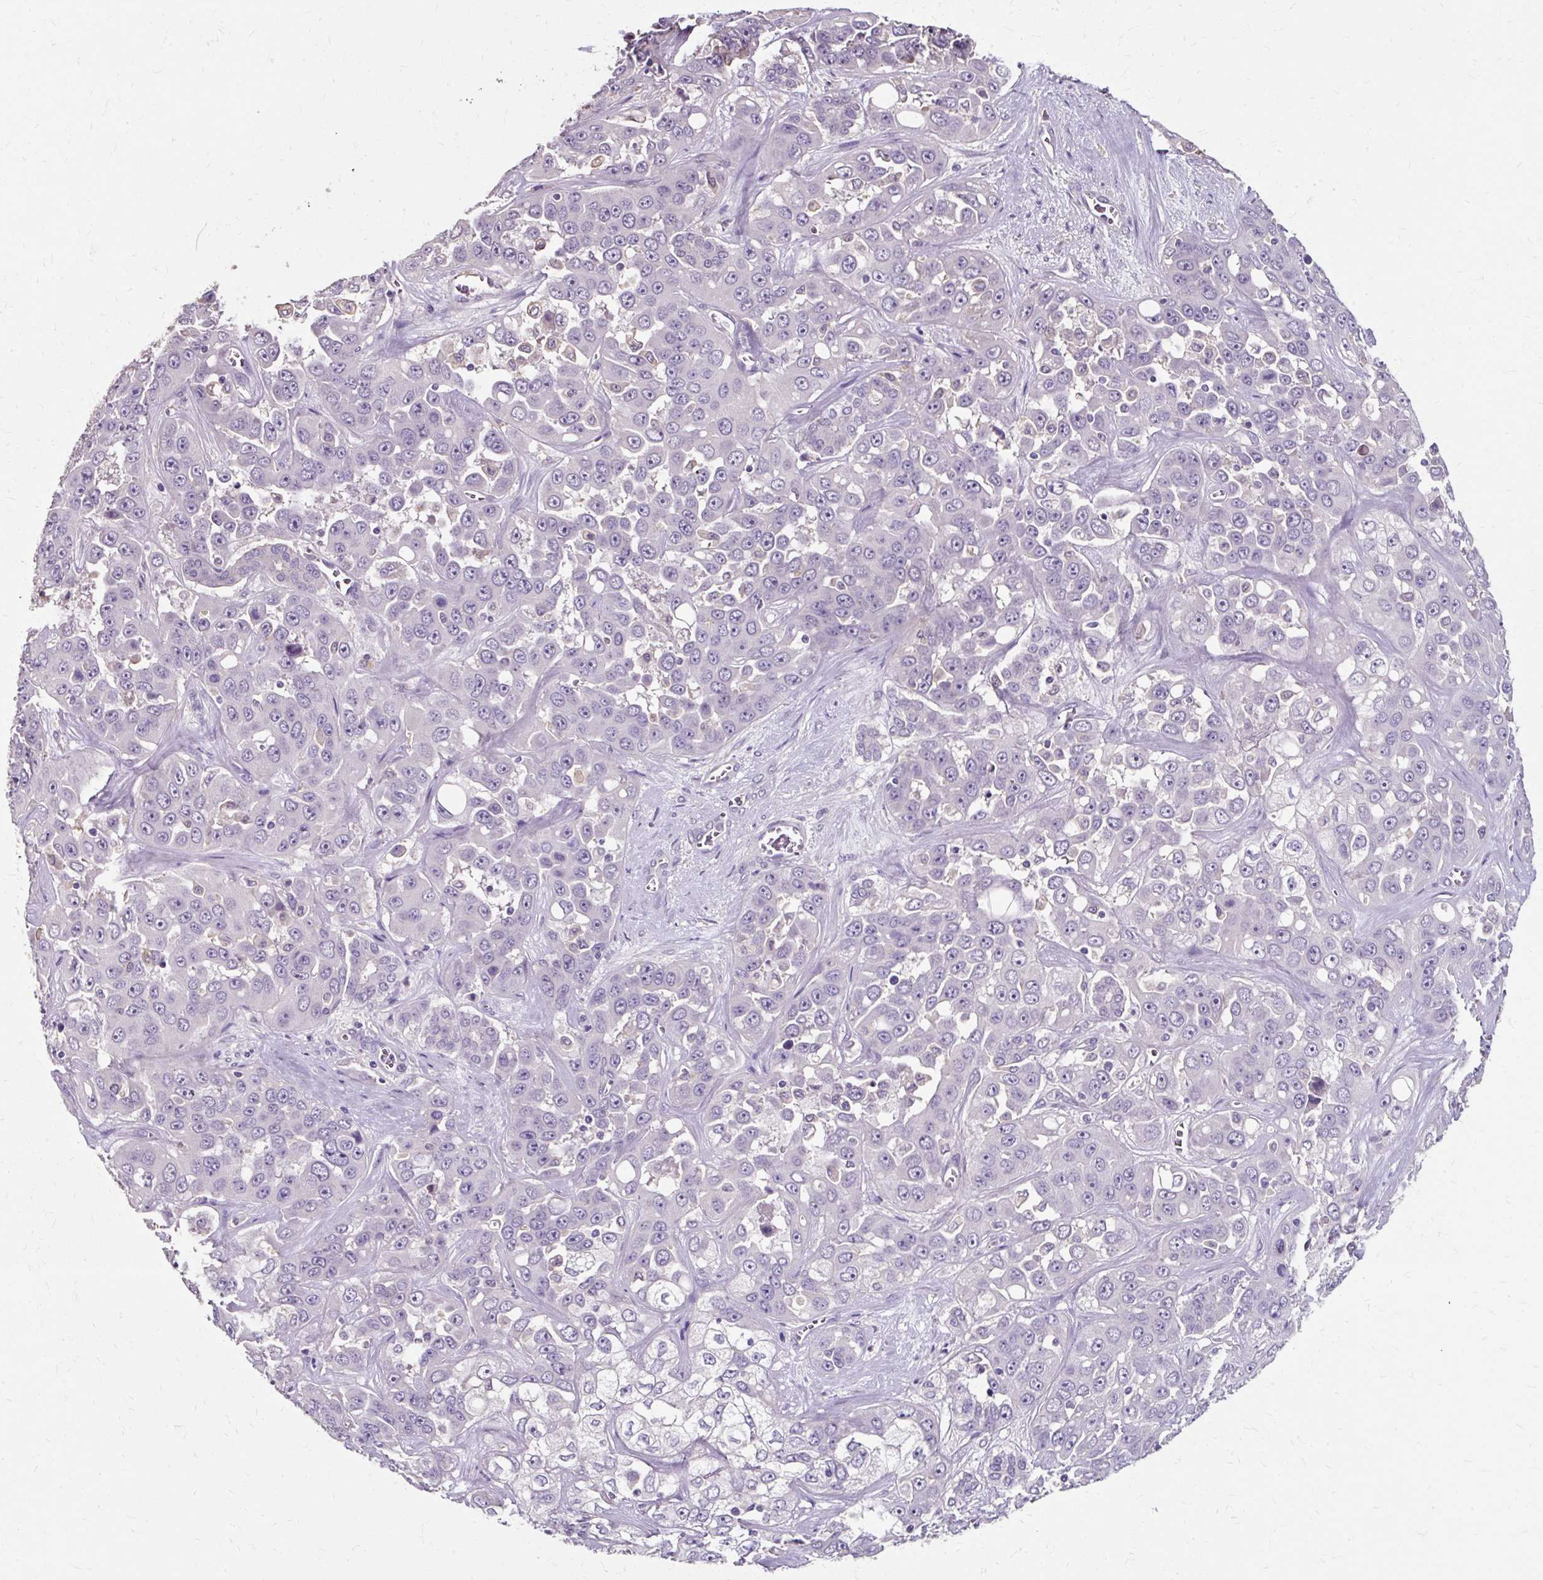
{"staining": {"intensity": "negative", "quantity": "none", "location": "none"}, "tissue": "liver cancer", "cell_type": "Tumor cells", "image_type": "cancer", "snomed": [{"axis": "morphology", "description": "Cholangiocarcinoma"}, {"axis": "topography", "description": "Liver"}], "caption": "Image shows no significant protein staining in tumor cells of liver cancer. (DAB (3,3'-diaminobenzidine) IHC with hematoxylin counter stain).", "gene": "KLHL24", "patient": {"sex": "female", "age": 52}}